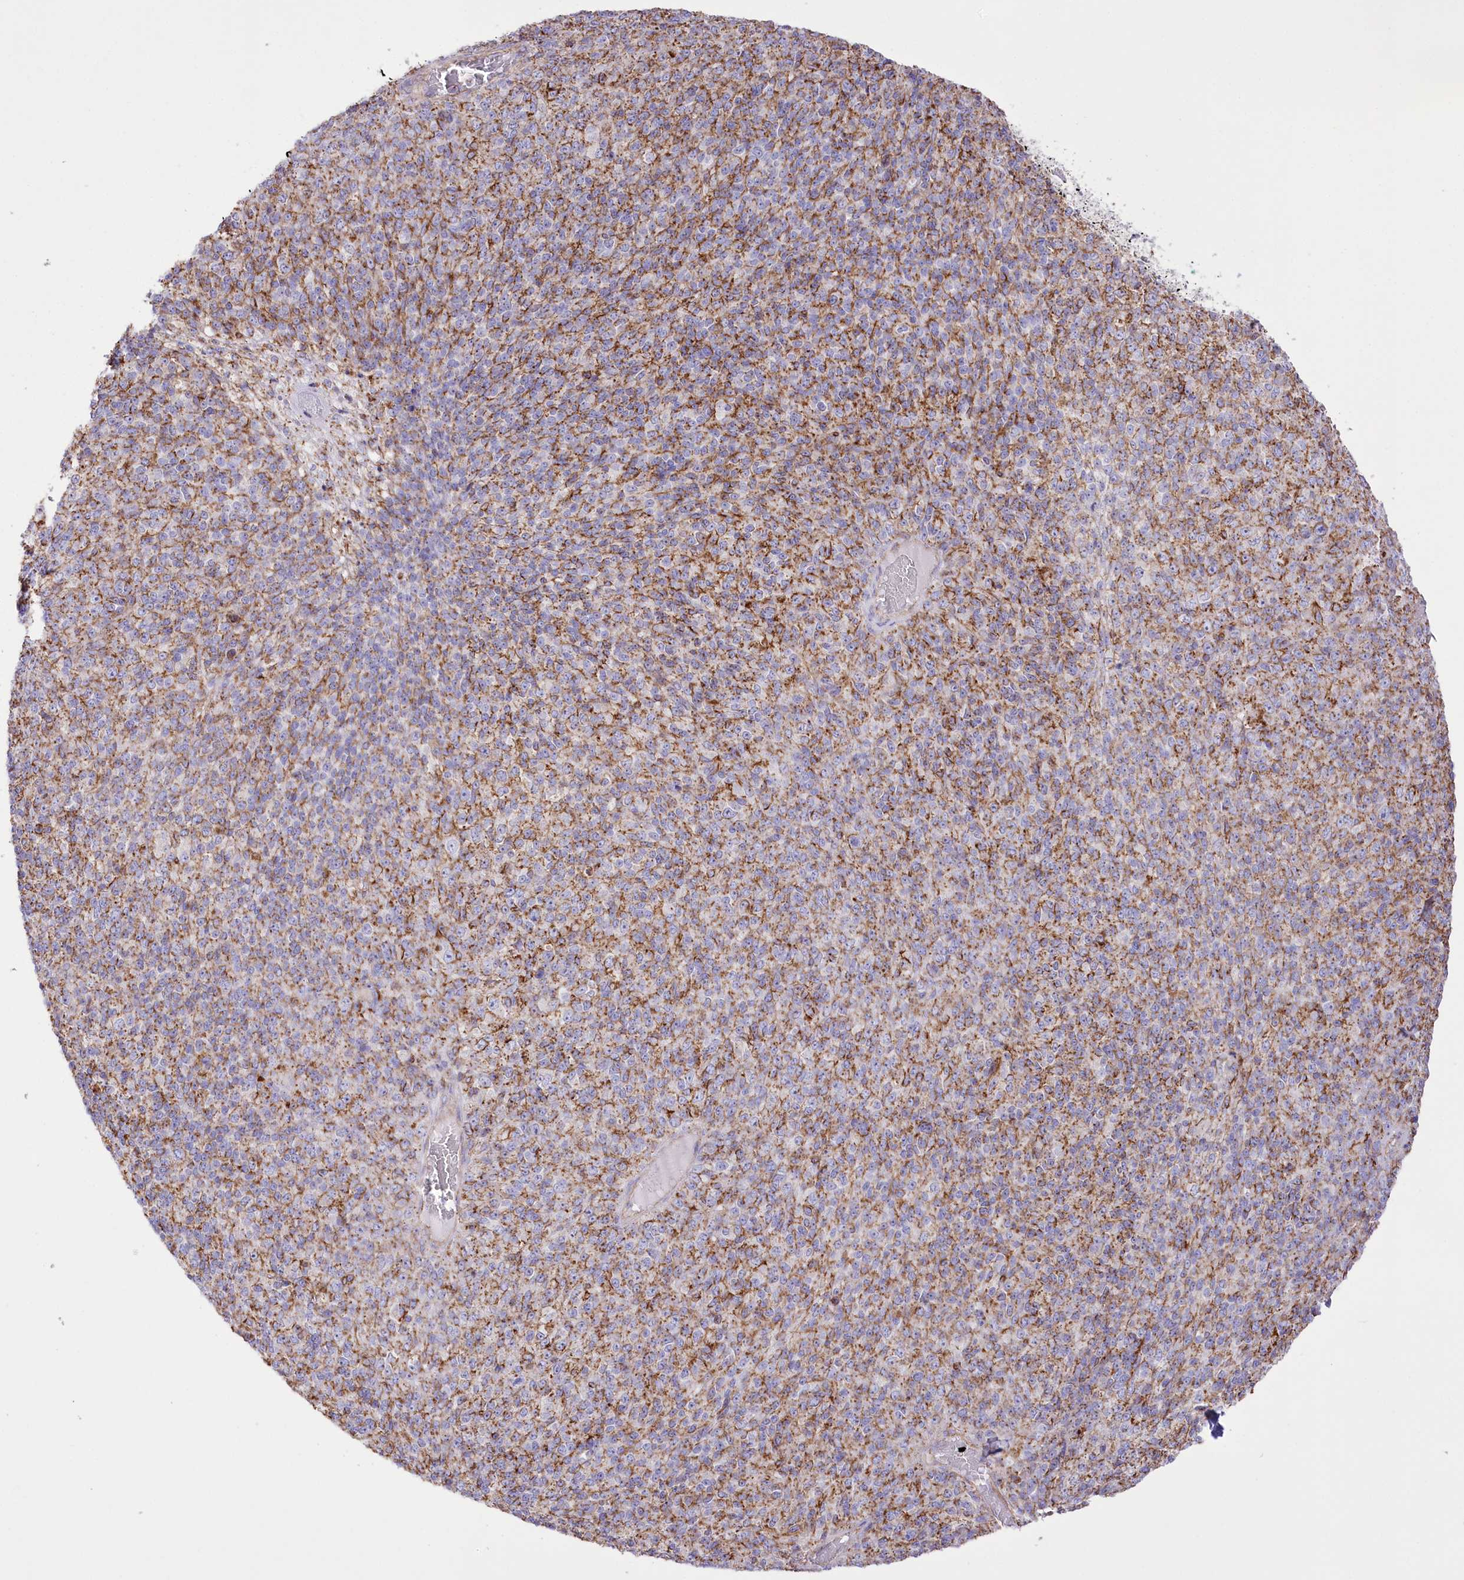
{"staining": {"intensity": "moderate", "quantity": ">75%", "location": "cytoplasmic/membranous"}, "tissue": "melanoma", "cell_type": "Tumor cells", "image_type": "cancer", "snomed": [{"axis": "morphology", "description": "Malignant melanoma, Metastatic site"}, {"axis": "topography", "description": "Brain"}], "caption": "The histopathology image displays a brown stain indicating the presence of a protein in the cytoplasmic/membranous of tumor cells in melanoma. (IHC, brightfield microscopy, high magnification).", "gene": "FAM216A", "patient": {"sex": "female", "age": 56}}